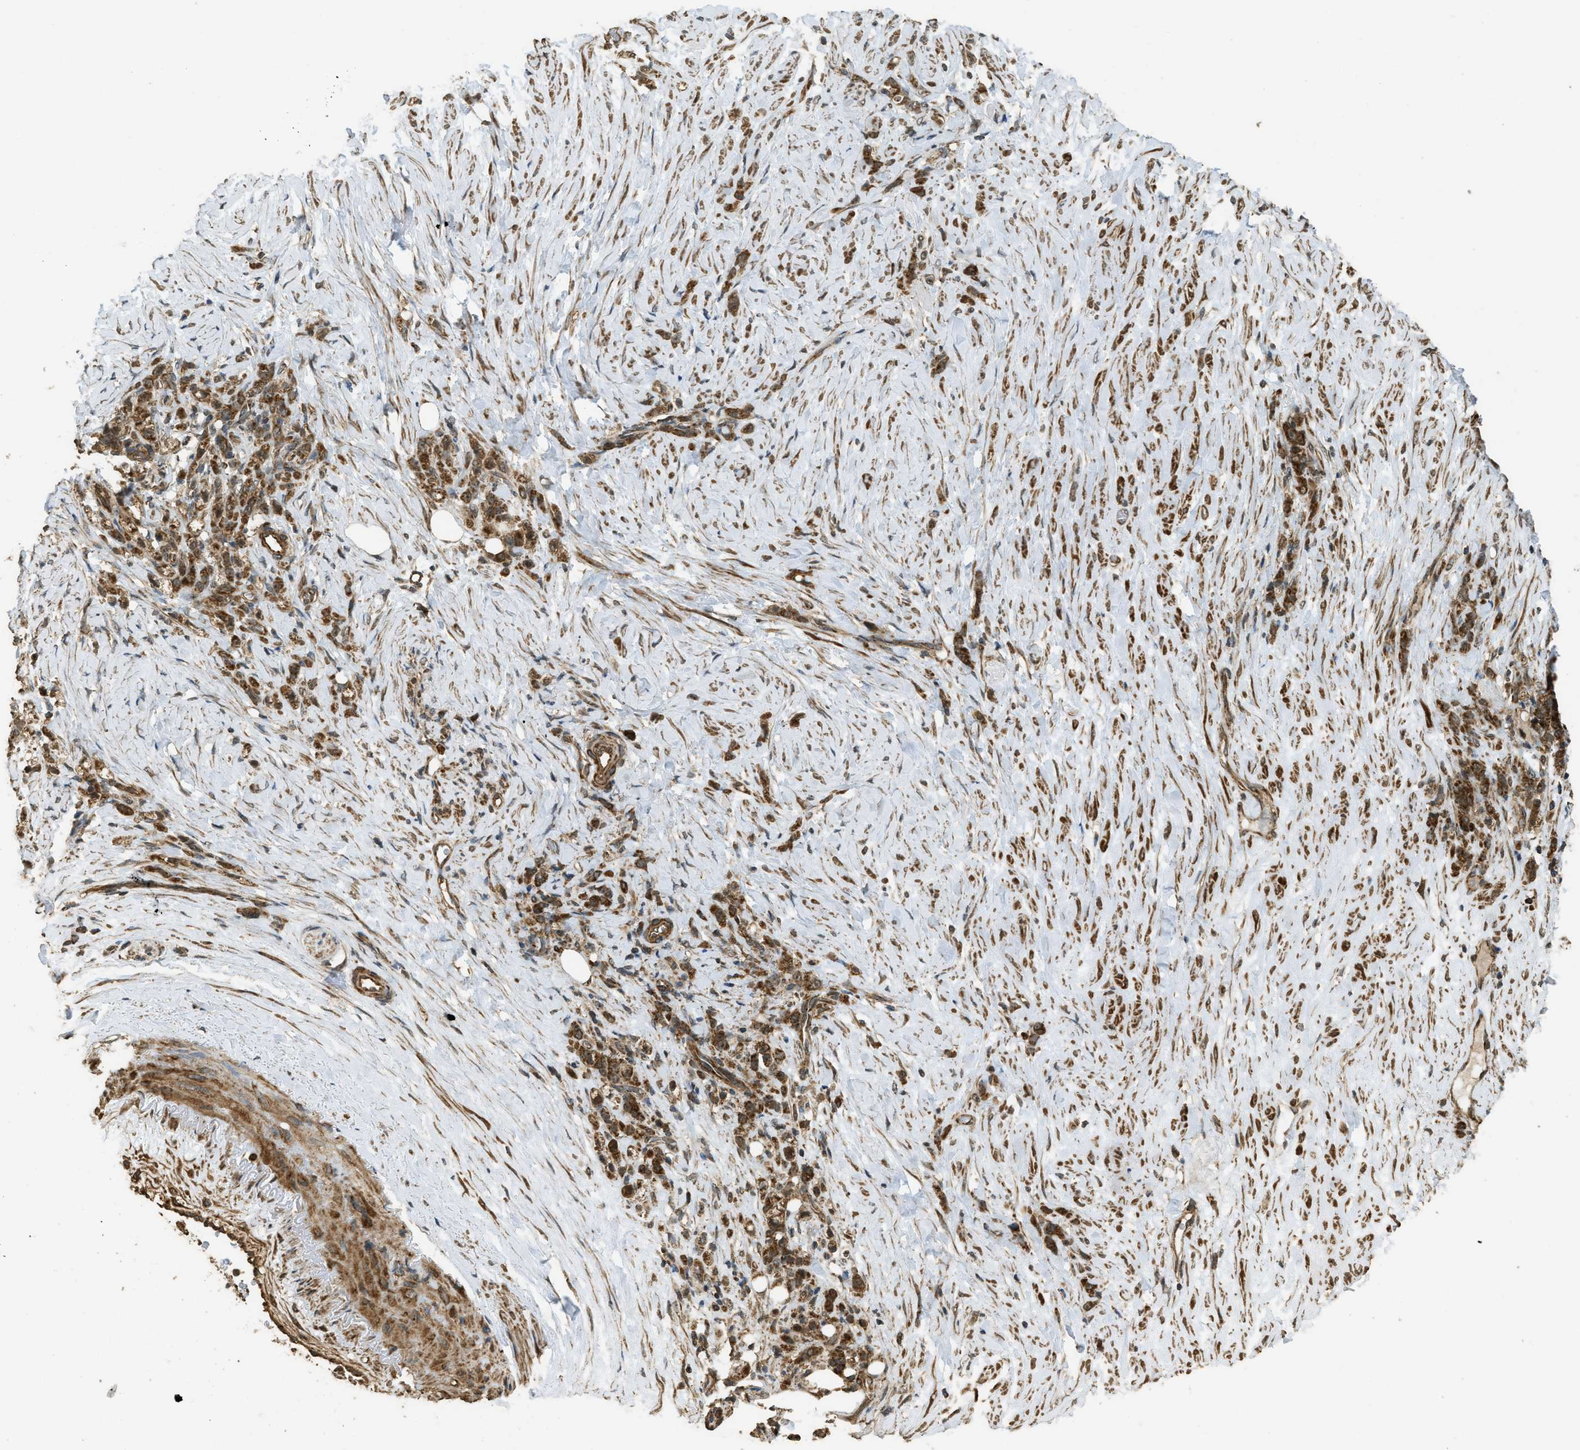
{"staining": {"intensity": "strong", "quantity": ">75%", "location": "cytoplasmic/membranous"}, "tissue": "stomach cancer", "cell_type": "Tumor cells", "image_type": "cancer", "snomed": [{"axis": "morphology", "description": "Adenocarcinoma, NOS"}, {"axis": "topography", "description": "Stomach"}], "caption": "Tumor cells exhibit strong cytoplasmic/membranous expression in about >75% of cells in stomach cancer.", "gene": "CTPS1", "patient": {"sex": "male", "age": 82}}